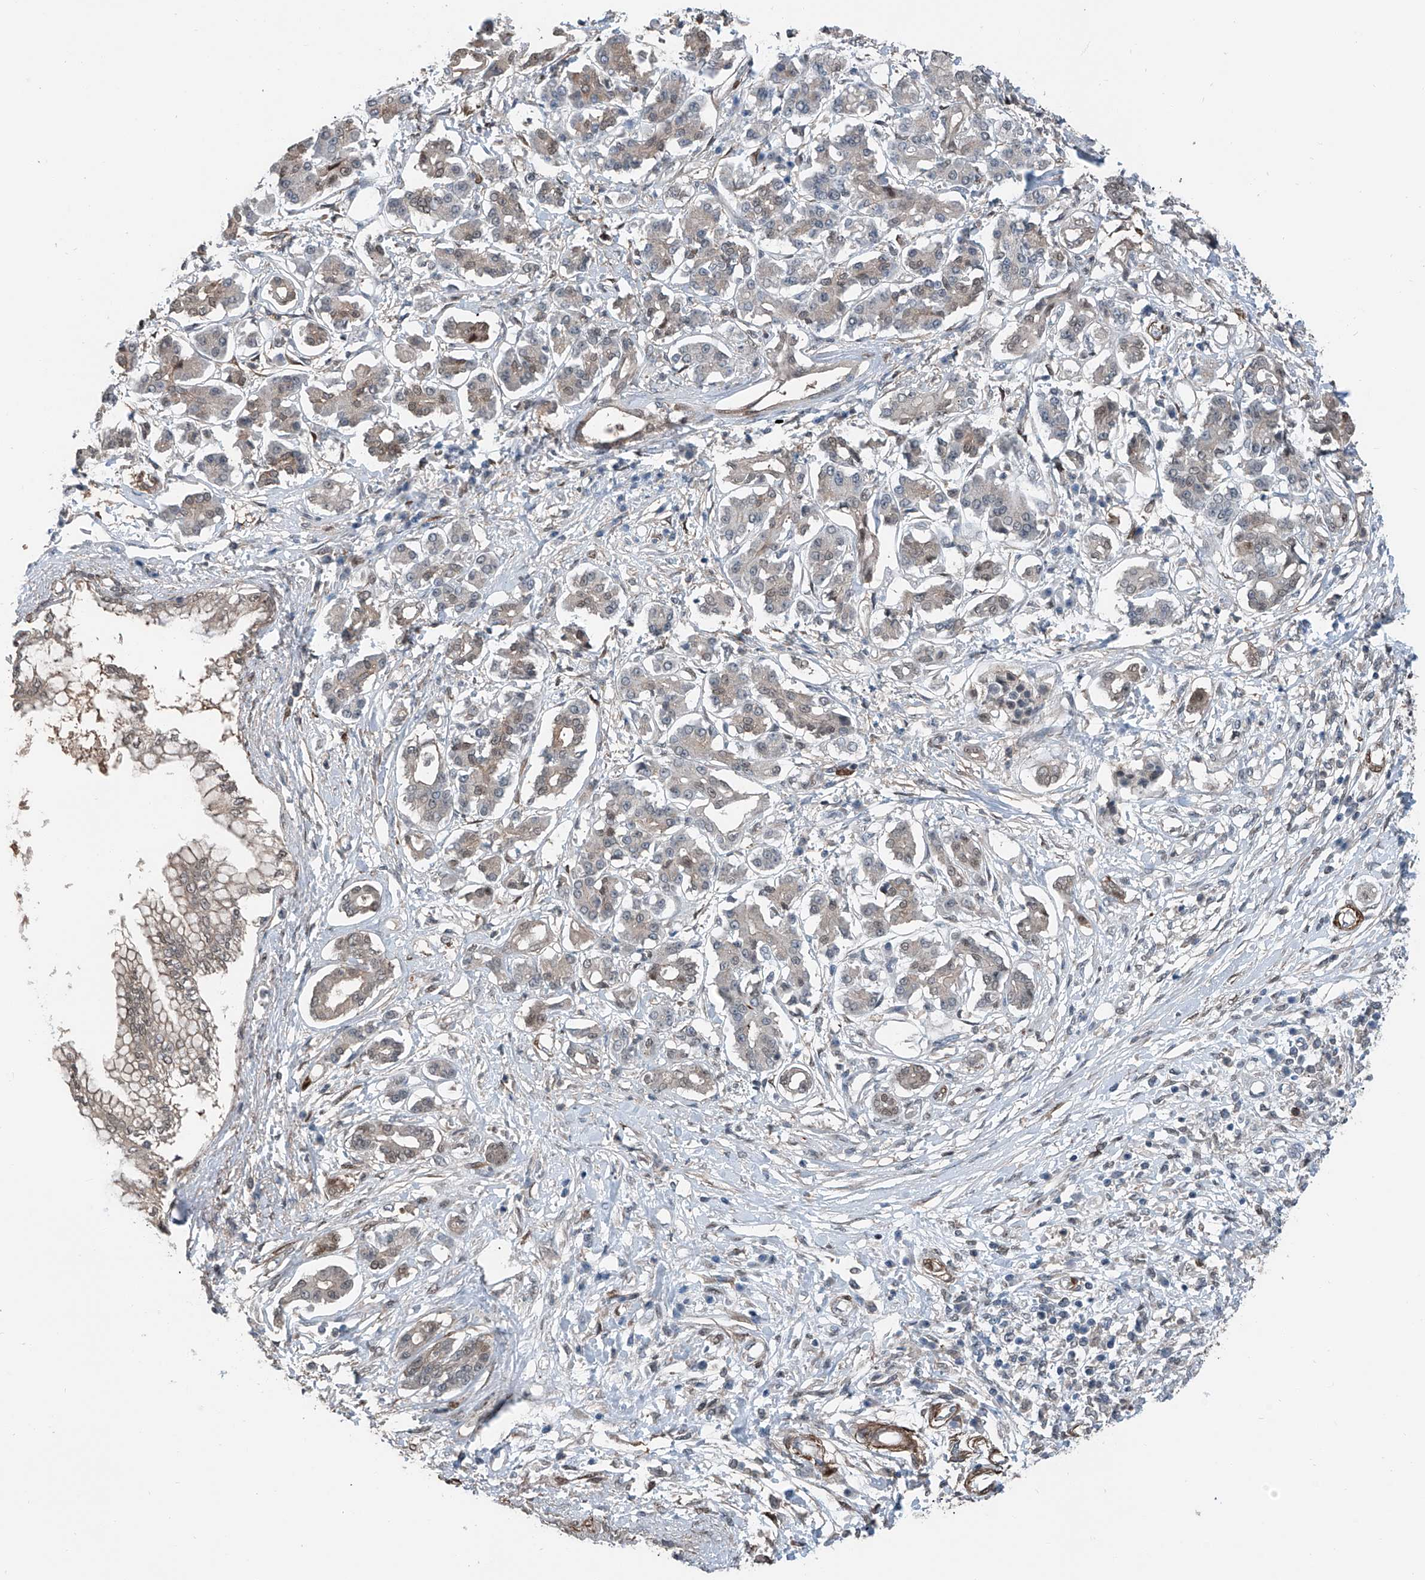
{"staining": {"intensity": "weak", "quantity": ">75%", "location": "cytoplasmic/membranous,nuclear"}, "tissue": "pancreatic cancer", "cell_type": "Tumor cells", "image_type": "cancer", "snomed": [{"axis": "morphology", "description": "Adenocarcinoma, NOS"}, {"axis": "topography", "description": "Pancreas"}], "caption": "The histopathology image exhibits a brown stain indicating the presence of a protein in the cytoplasmic/membranous and nuclear of tumor cells in adenocarcinoma (pancreatic). Using DAB (3,3'-diaminobenzidine) (brown) and hematoxylin (blue) stains, captured at high magnification using brightfield microscopy.", "gene": "HSPA6", "patient": {"sex": "female", "age": 56}}